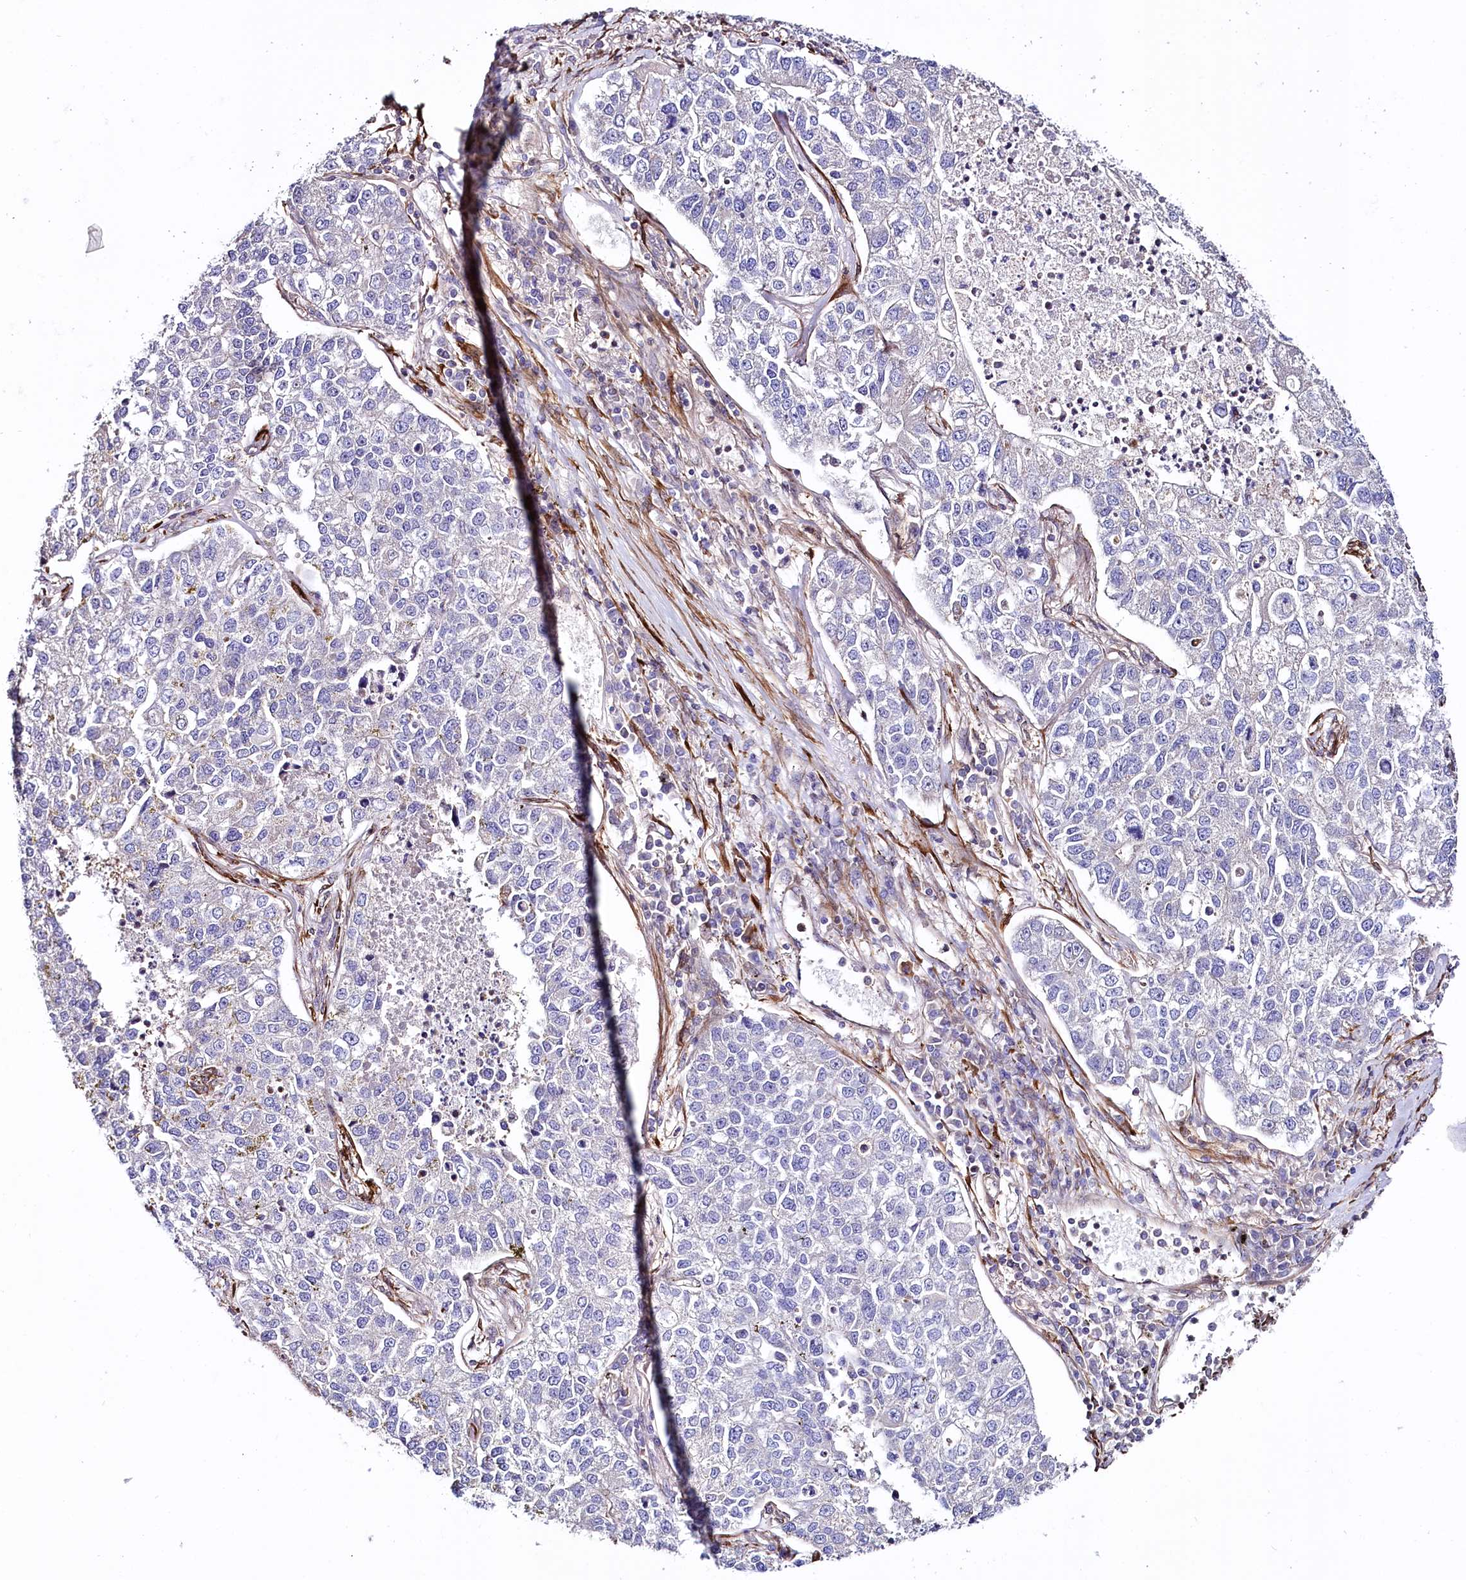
{"staining": {"intensity": "negative", "quantity": "none", "location": "none"}, "tissue": "lung cancer", "cell_type": "Tumor cells", "image_type": "cancer", "snomed": [{"axis": "morphology", "description": "Adenocarcinoma, NOS"}, {"axis": "topography", "description": "Lung"}], "caption": "High magnification brightfield microscopy of lung adenocarcinoma stained with DAB (brown) and counterstained with hematoxylin (blue): tumor cells show no significant staining.", "gene": "FCHSD2", "patient": {"sex": "male", "age": 49}}